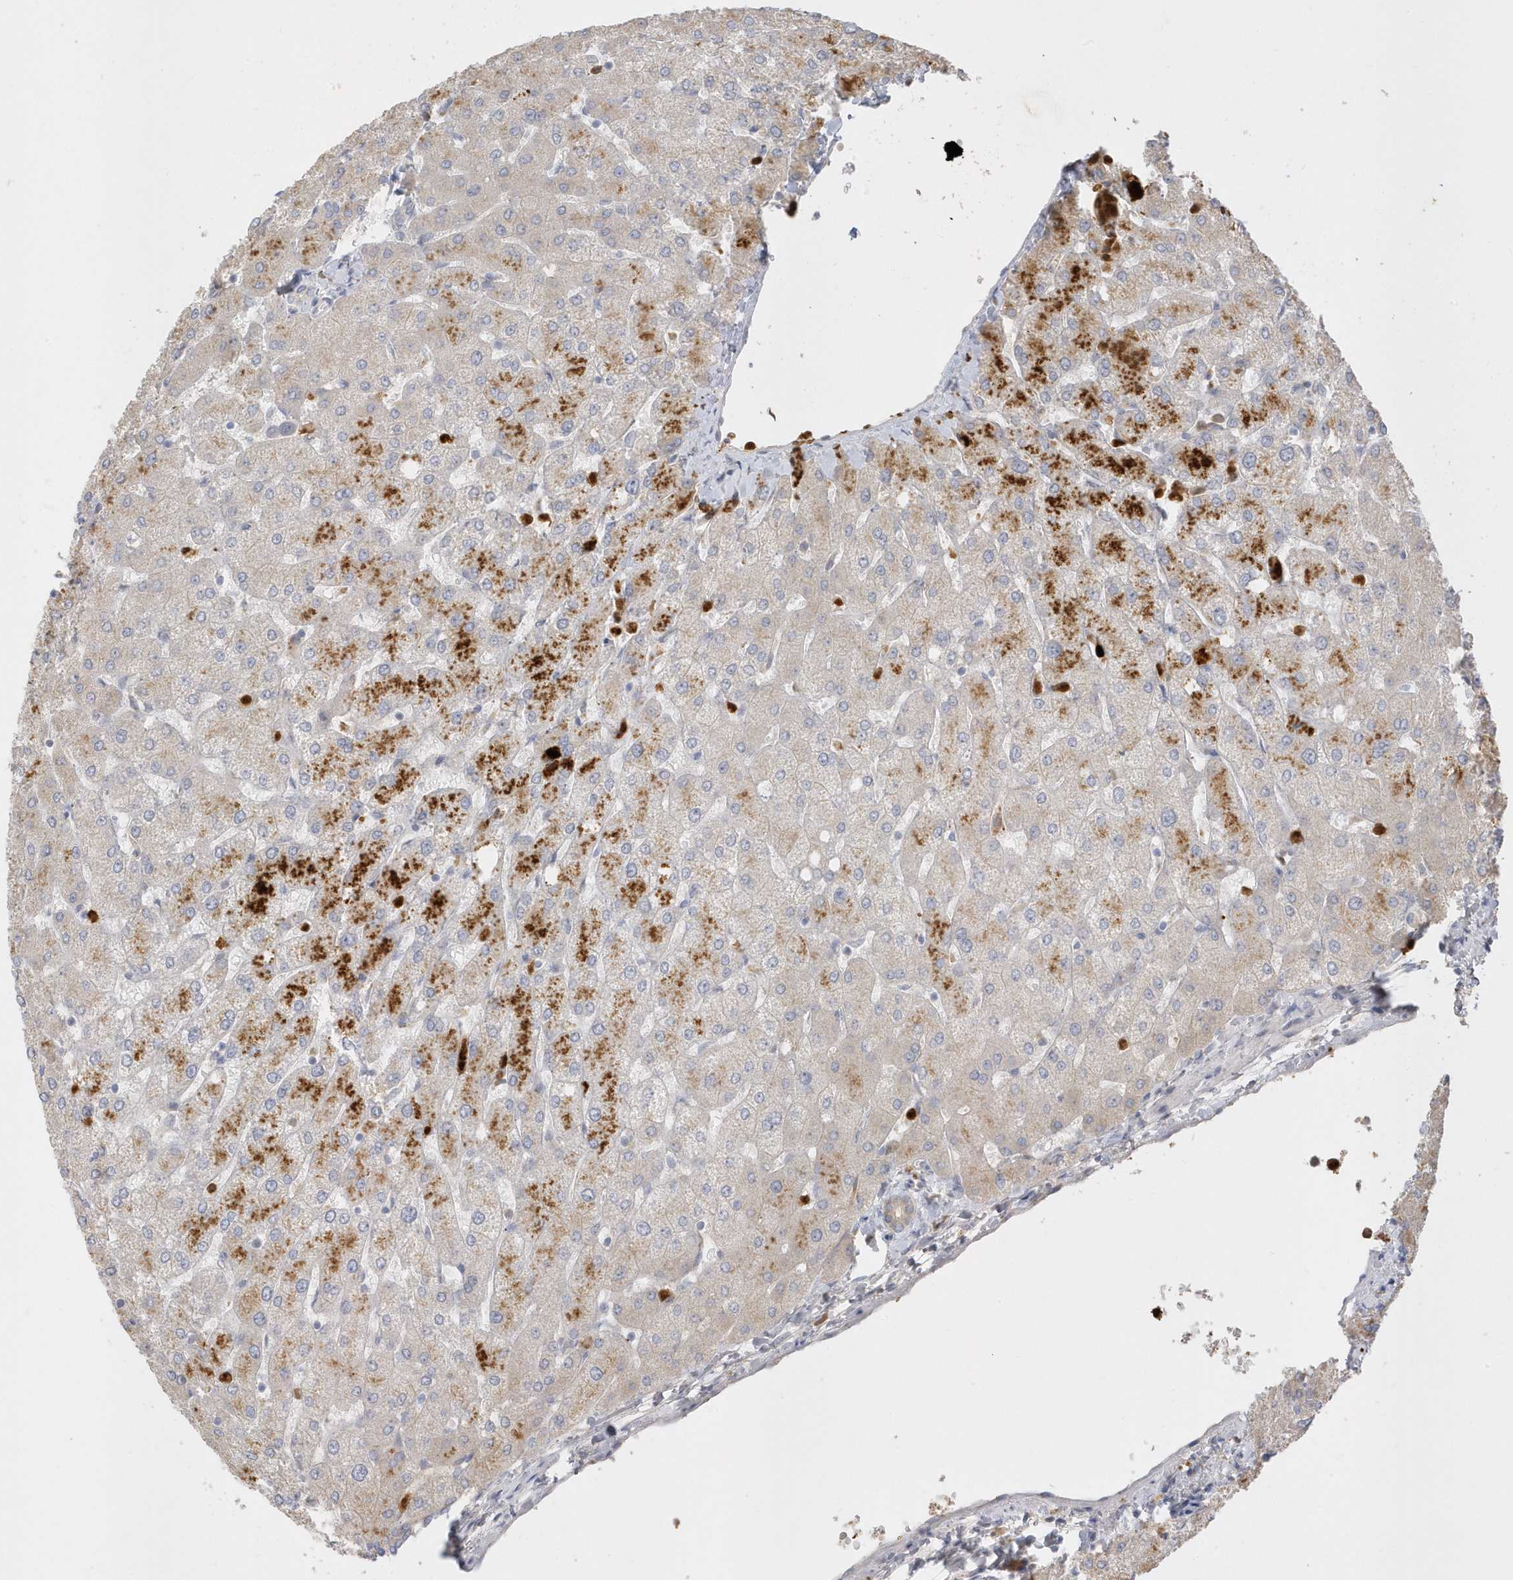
{"staining": {"intensity": "negative", "quantity": "none", "location": "none"}, "tissue": "liver", "cell_type": "Cholangiocytes", "image_type": "normal", "snomed": [{"axis": "morphology", "description": "Normal tissue, NOS"}, {"axis": "topography", "description": "Liver"}], "caption": "A high-resolution micrograph shows IHC staining of benign liver, which exhibits no significant positivity in cholangiocytes.", "gene": "DPP9", "patient": {"sex": "female", "age": 54}}